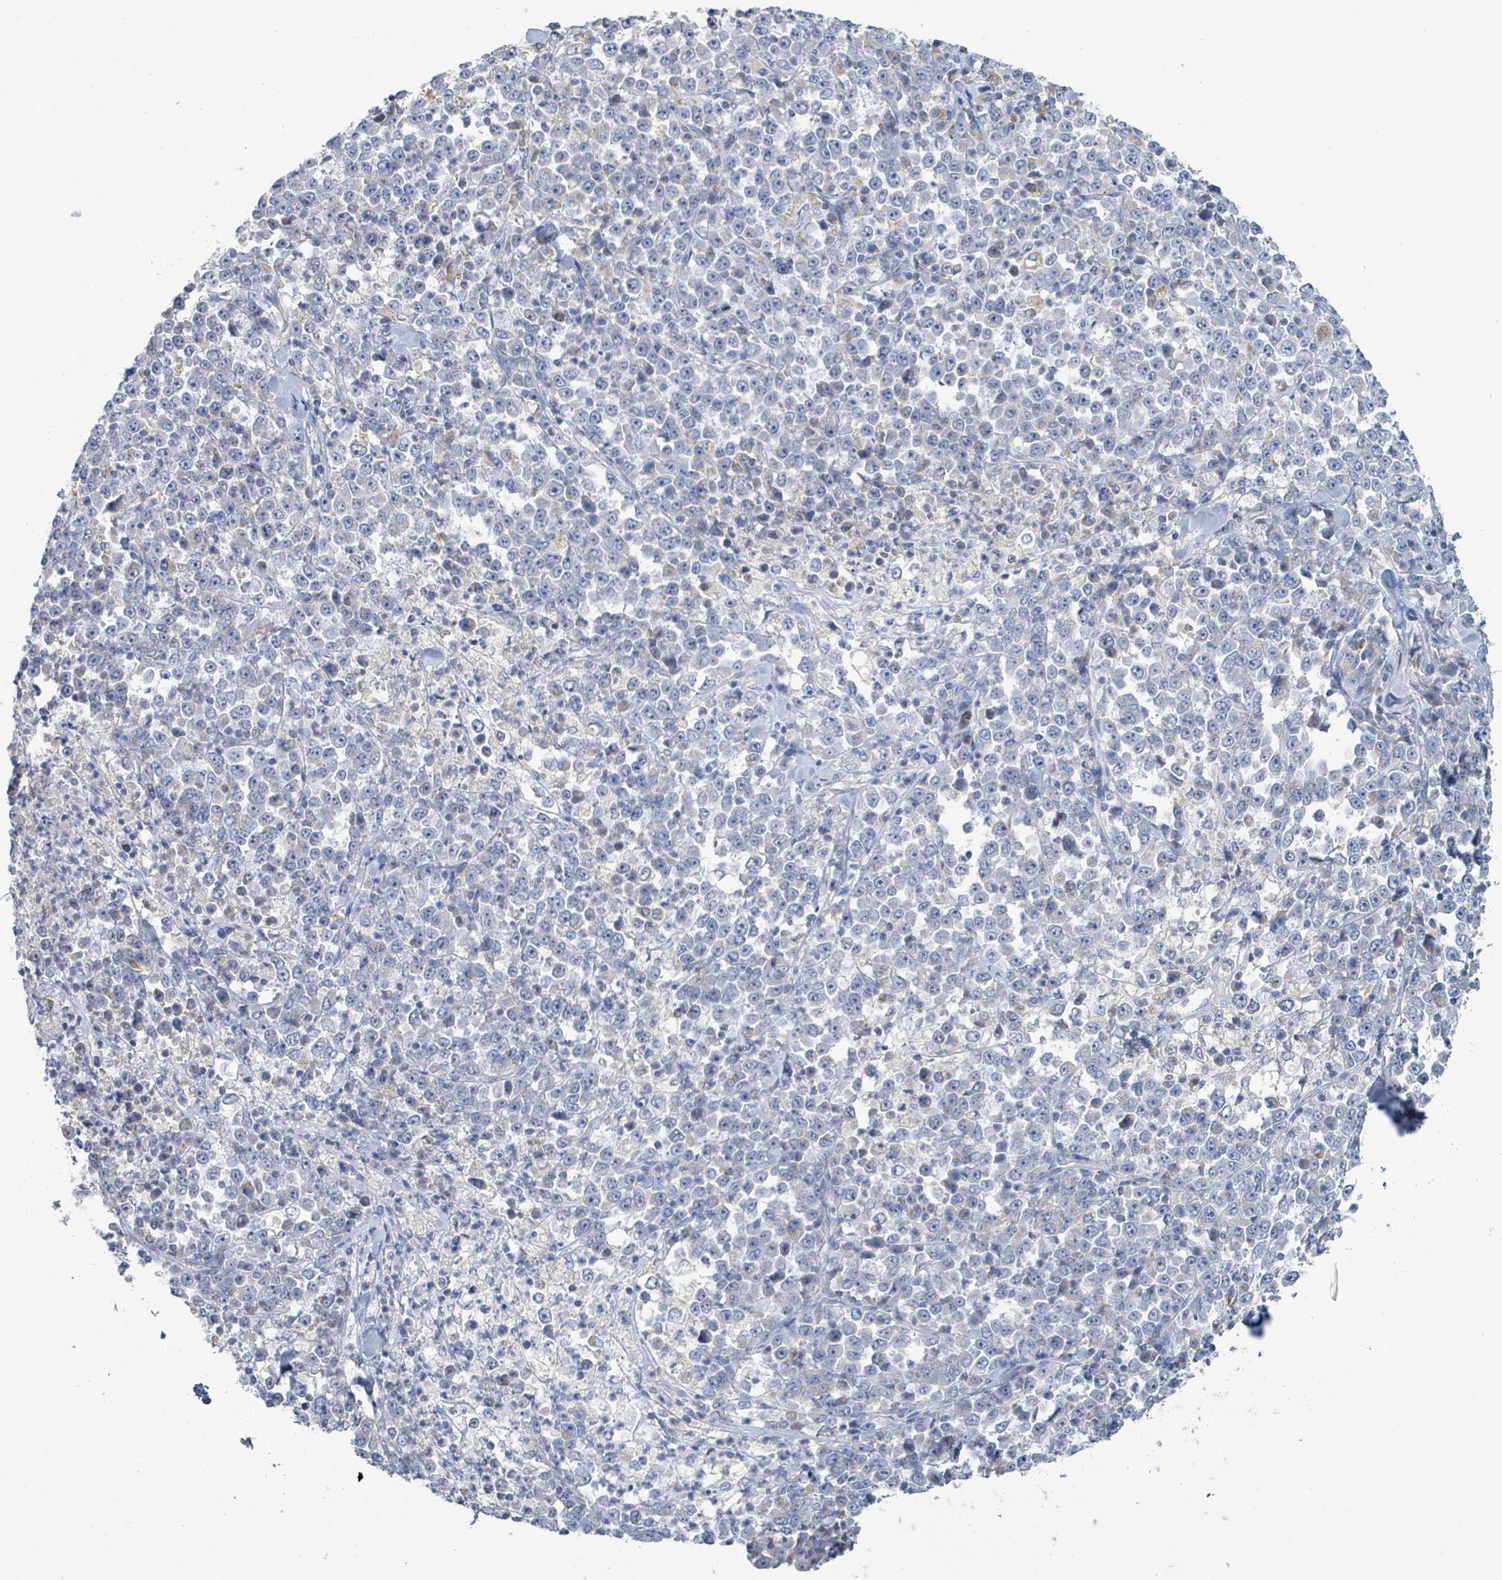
{"staining": {"intensity": "negative", "quantity": "none", "location": "none"}, "tissue": "stomach cancer", "cell_type": "Tumor cells", "image_type": "cancer", "snomed": [{"axis": "morphology", "description": "Normal tissue, NOS"}, {"axis": "morphology", "description": "Adenocarcinoma, NOS"}, {"axis": "topography", "description": "Stomach, upper"}, {"axis": "topography", "description": "Stomach"}], "caption": "This micrograph is of stomach cancer stained with IHC to label a protein in brown with the nuclei are counter-stained blue. There is no staining in tumor cells.", "gene": "AKR1C4", "patient": {"sex": "male", "age": 59}}